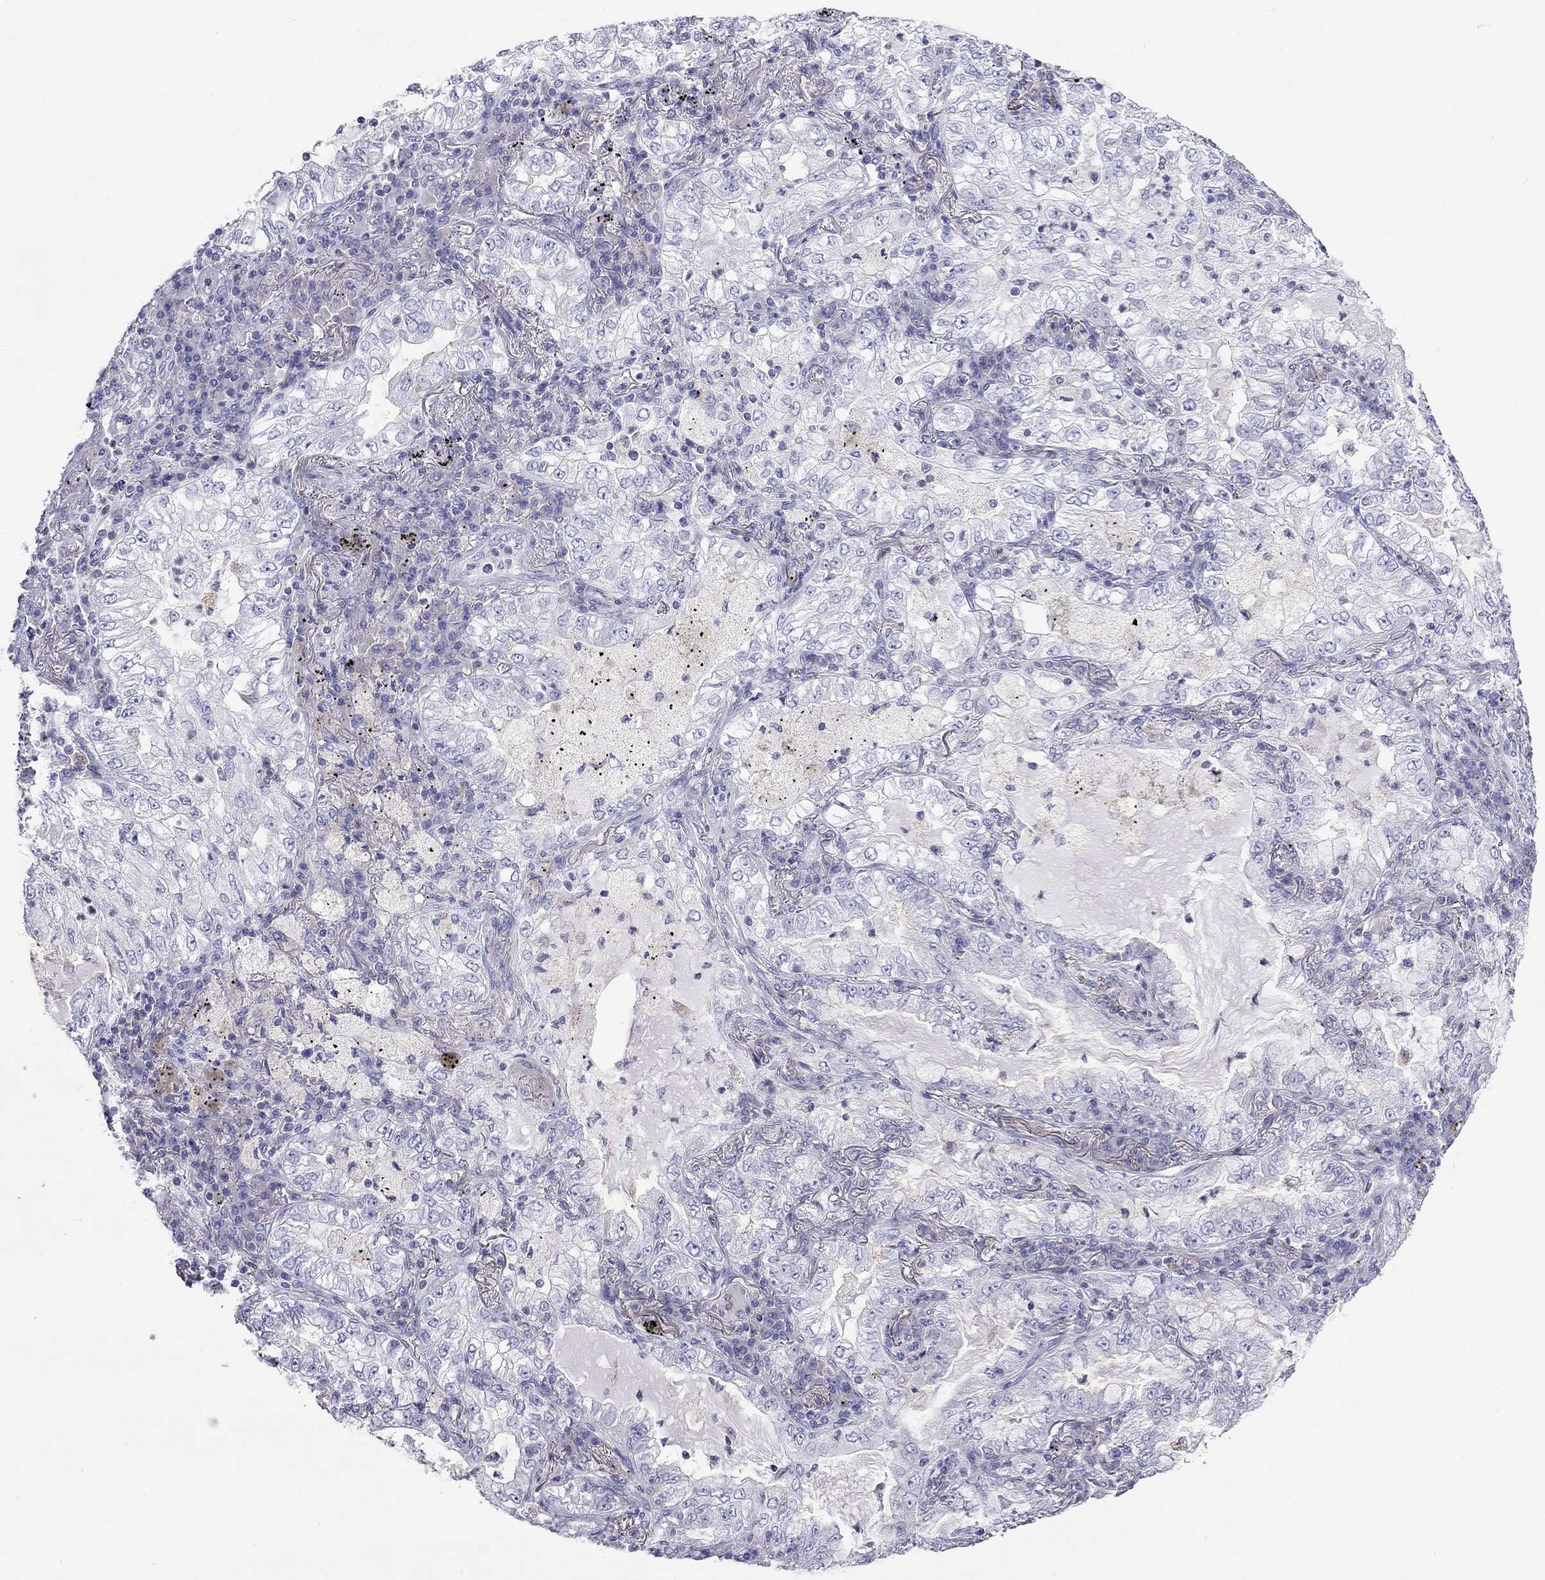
{"staining": {"intensity": "negative", "quantity": "none", "location": "none"}, "tissue": "lung cancer", "cell_type": "Tumor cells", "image_type": "cancer", "snomed": [{"axis": "morphology", "description": "Adenocarcinoma, NOS"}, {"axis": "topography", "description": "Lung"}], "caption": "Human lung cancer (adenocarcinoma) stained for a protein using immunohistochemistry (IHC) reveals no positivity in tumor cells.", "gene": "SLC46A2", "patient": {"sex": "female", "age": 73}}